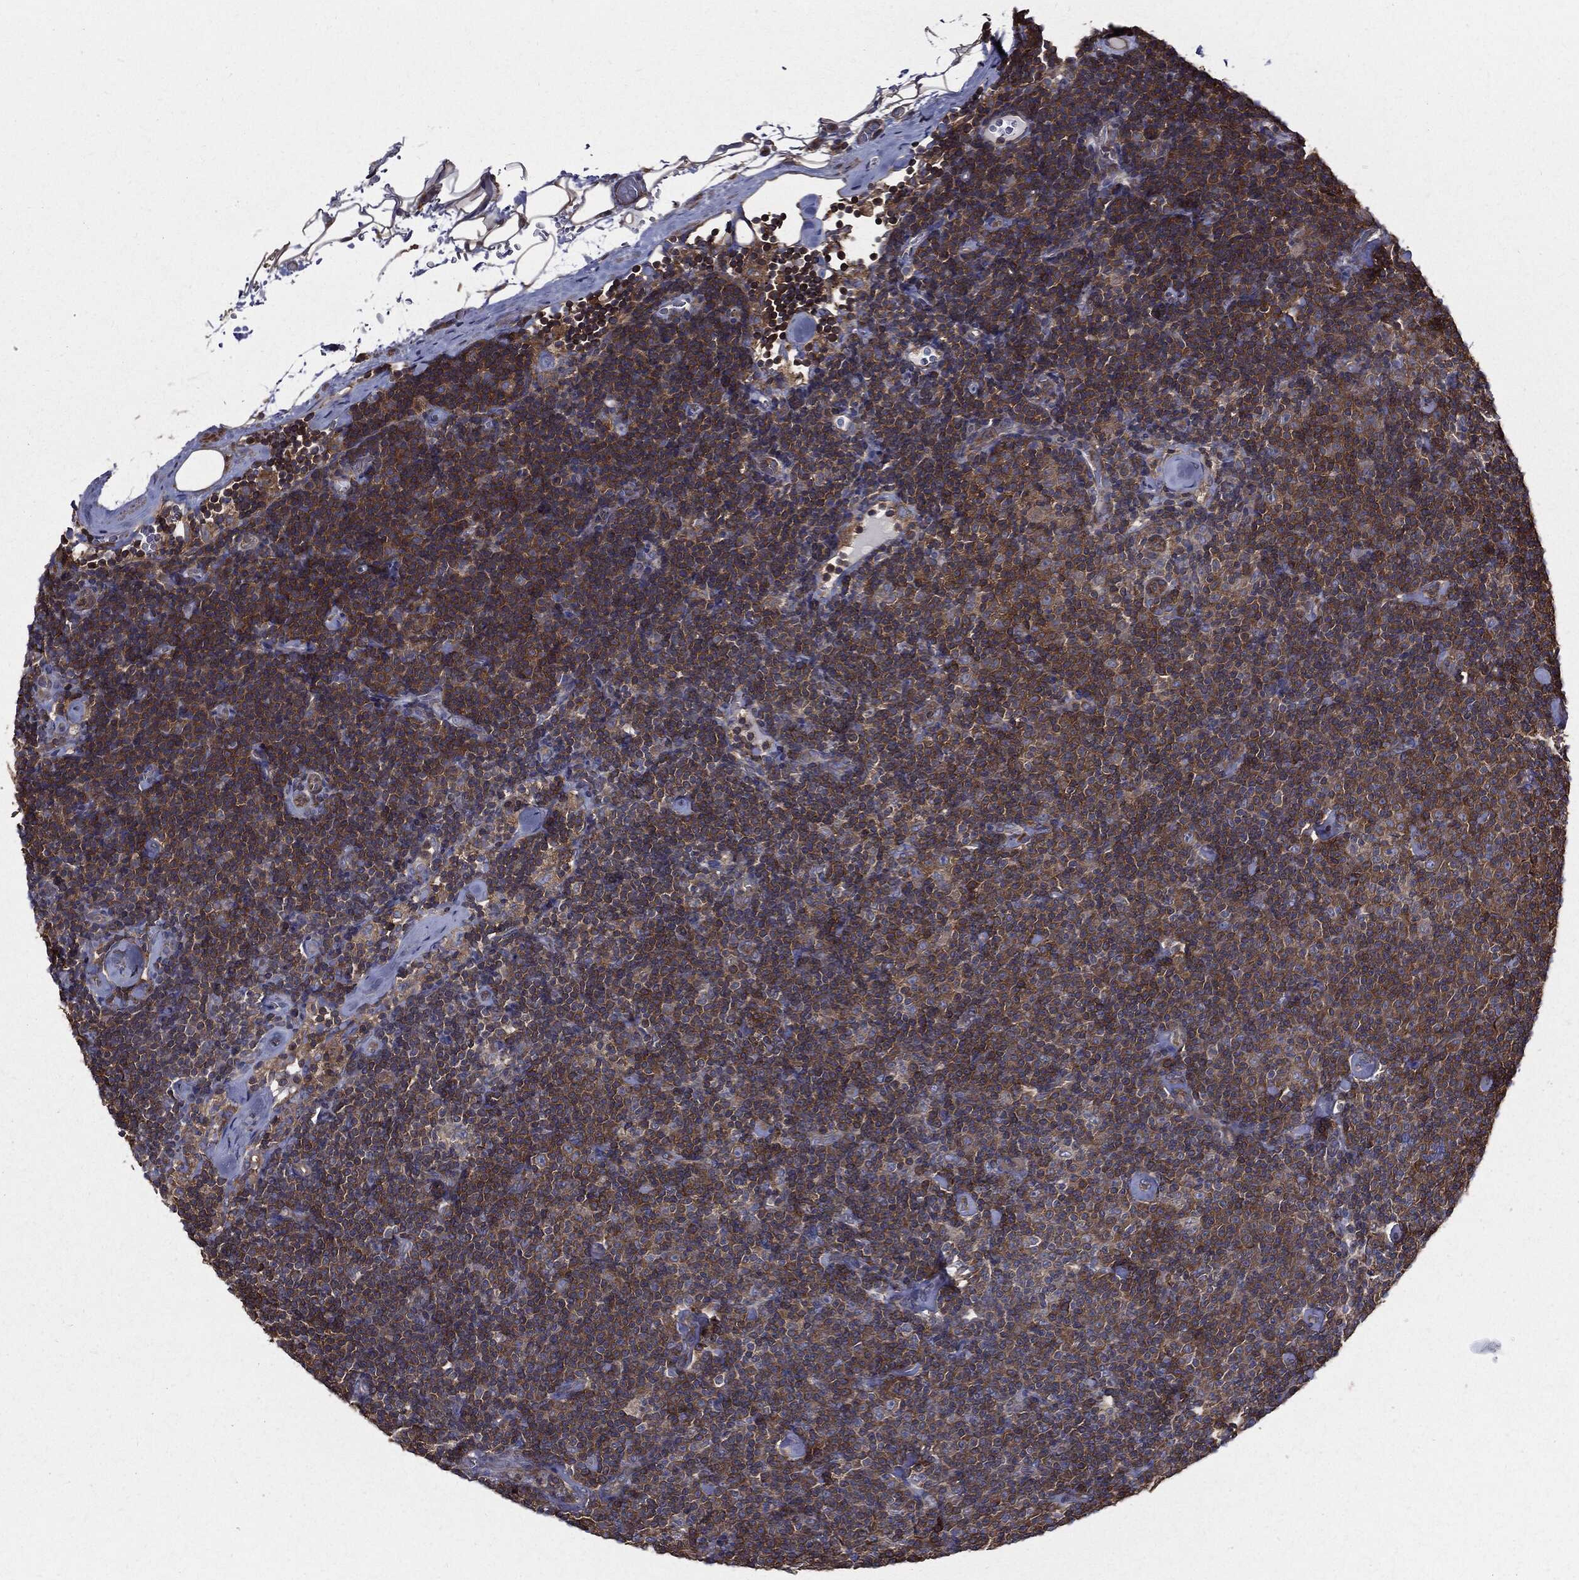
{"staining": {"intensity": "weak", "quantity": "25%-75%", "location": "cytoplasmic/membranous"}, "tissue": "lymphoma", "cell_type": "Tumor cells", "image_type": "cancer", "snomed": [{"axis": "morphology", "description": "Malignant lymphoma, non-Hodgkin's type, Low grade"}, {"axis": "topography", "description": "Lymph node"}], "caption": "Immunohistochemistry of human lymphoma exhibits low levels of weak cytoplasmic/membranous staining in approximately 25%-75% of tumor cells.", "gene": "PDCD6IP", "patient": {"sex": "male", "age": 81}}